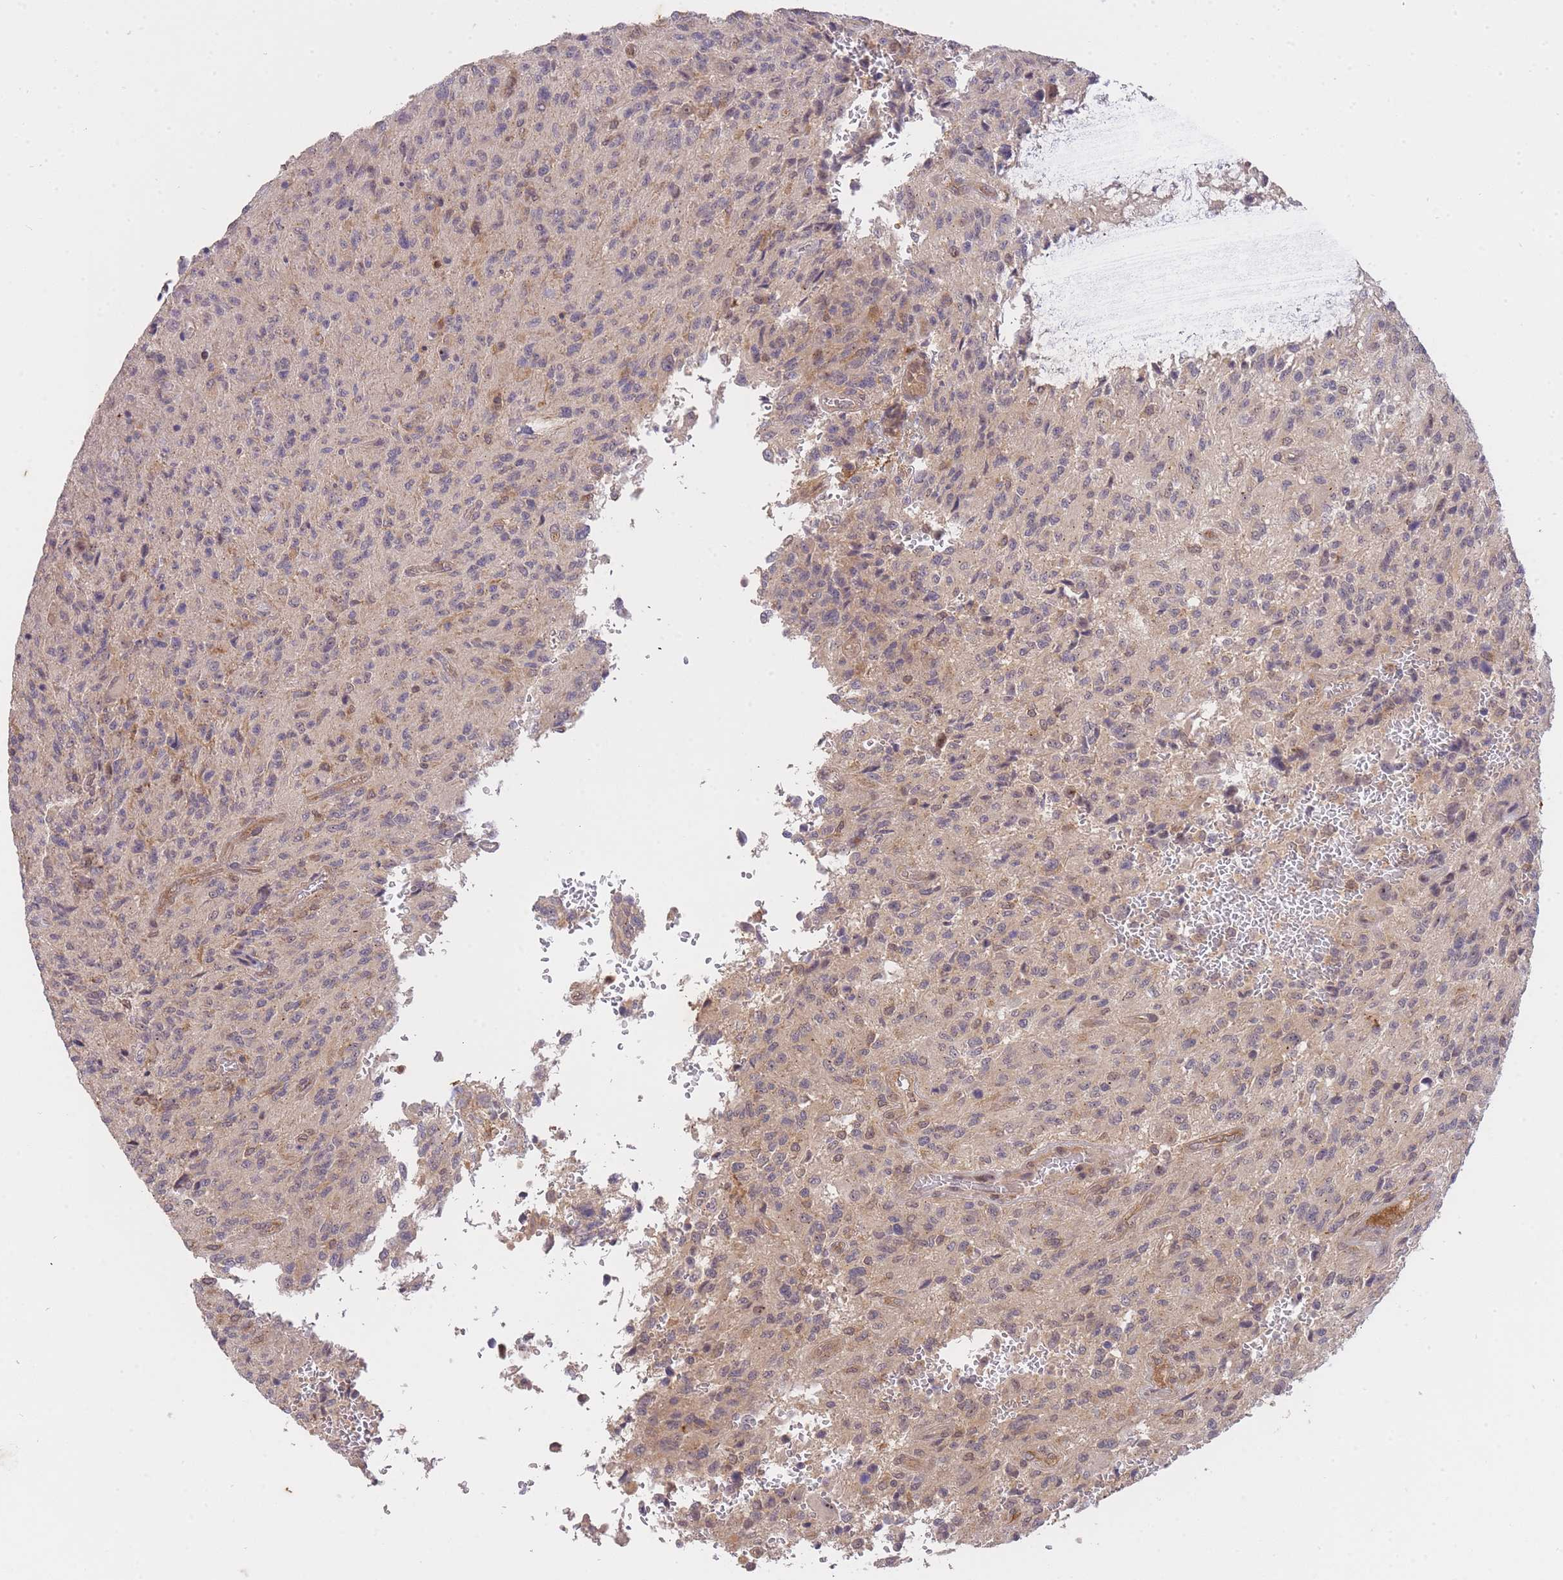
{"staining": {"intensity": "weak", "quantity": "<25%", "location": "cytoplasmic/membranous,nuclear"}, "tissue": "glioma", "cell_type": "Tumor cells", "image_type": "cancer", "snomed": [{"axis": "morphology", "description": "Normal tissue, NOS"}, {"axis": "morphology", "description": "Glioma, malignant, High grade"}, {"axis": "topography", "description": "Cerebral cortex"}], "caption": "Malignant glioma (high-grade) was stained to show a protein in brown. There is no significant expression in tumor cells.", "gene": "ST8SIA4", "patient": {"sex": "male", "age": 56}}